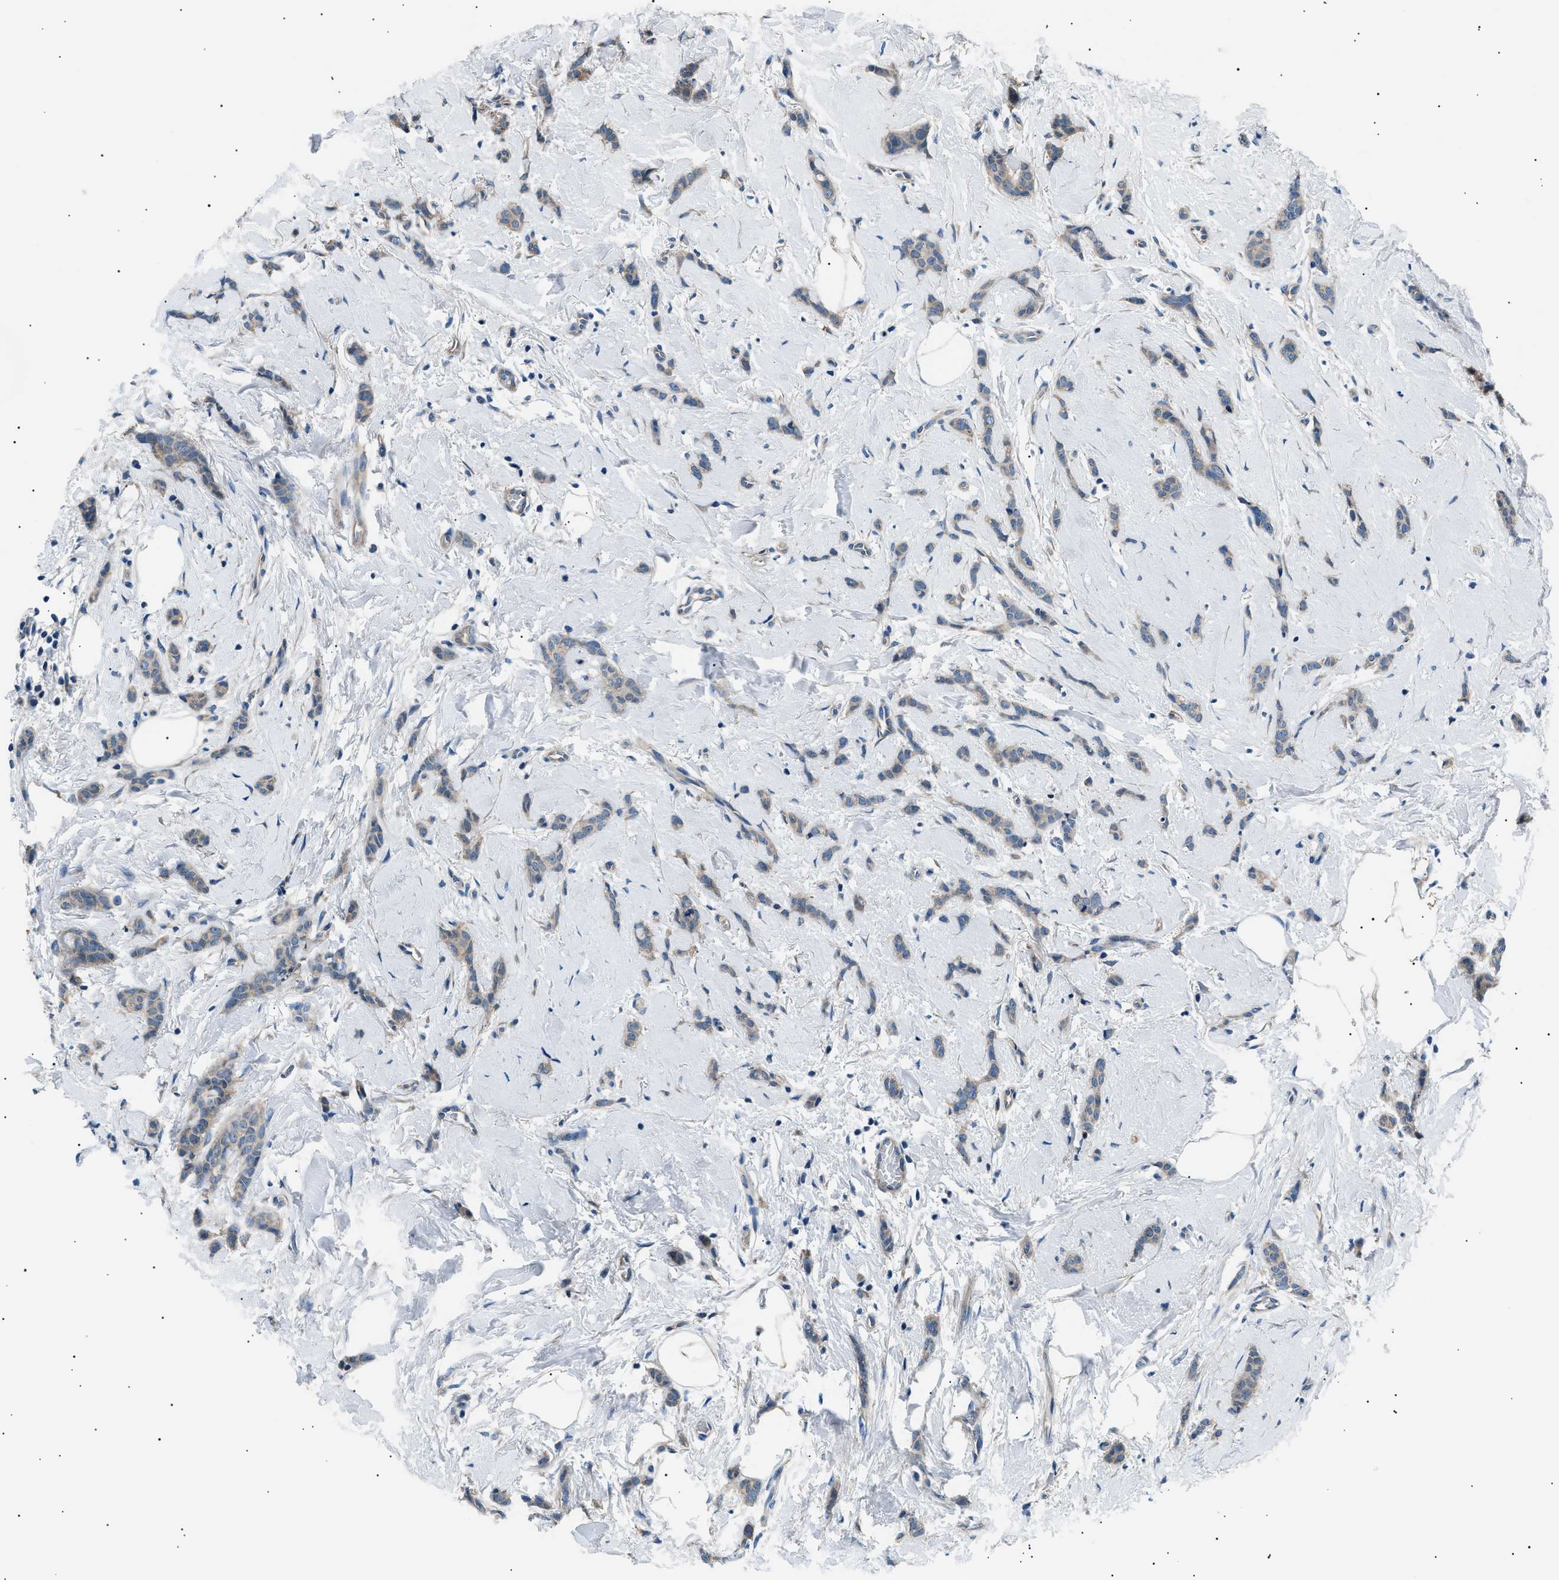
{"staining": {"intensity": "weak", "quantity": "25%-75%", "location": "cytoplasmic/membranous"}, "tissue": "breast cancer", "cell_type": "Tumor cells", "image_type": "cancer", "snomed": [{"axis": "morphology", "description": "Lobular carcinoma"}, {"axis": "topography", "description": "Skin"}, {"axis": "topography", "description": "Breast"}], "caption": "Breast cancer stained with a protein marker exhibits weak staining in tumor cells.", "gene": "LRRC37B", "patient": {"sex": "female", "age": 46}}